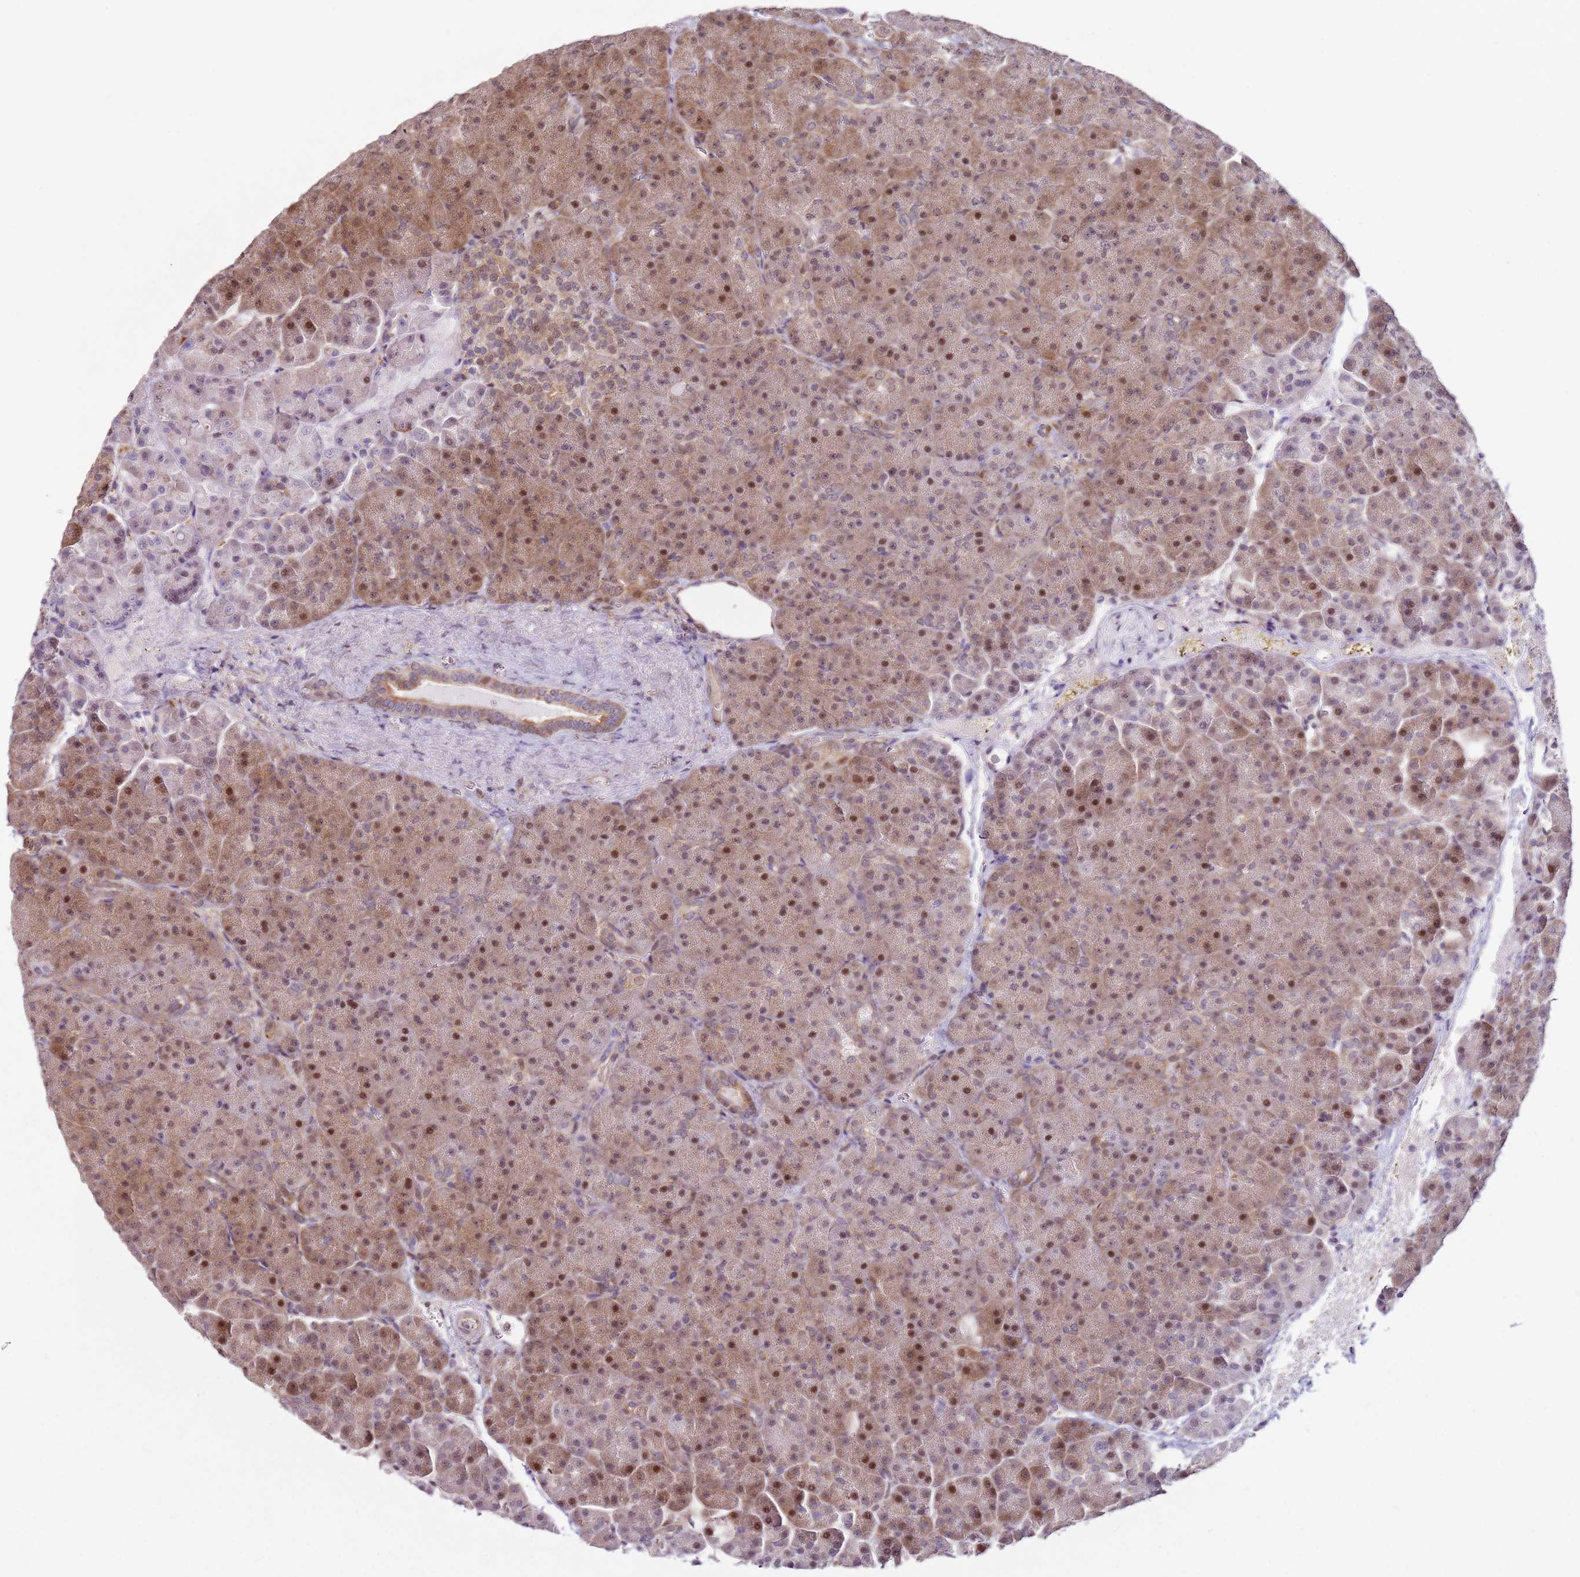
{"staining": {"intensity": "moderate", "quantity": "25%-75%", "location": "cytoplasmic/membranous,nuclear"}, "tissue": "pancreas", "cell_type": "Exocrine glandular cells", "image_type": "normal", "snomed": [{"axis": "morphology", "description": "Normal tissue, NOS"}, {"axis": "topography", "description": "Pancreas"}], "caption": "IHC image of unremarkable pancreas: pancreas stained using immunohistochemistry (IHC) demonstrates medium levels of moderate protein expression localized specifically in the cytoplasmic/membranous,nuclear of exocrine glandular cells, appearing as a cytoplasmic/membranous,nuclear brown color.", "gene": "PSMD4", "patient": {"sex": "female", "age": 74}}